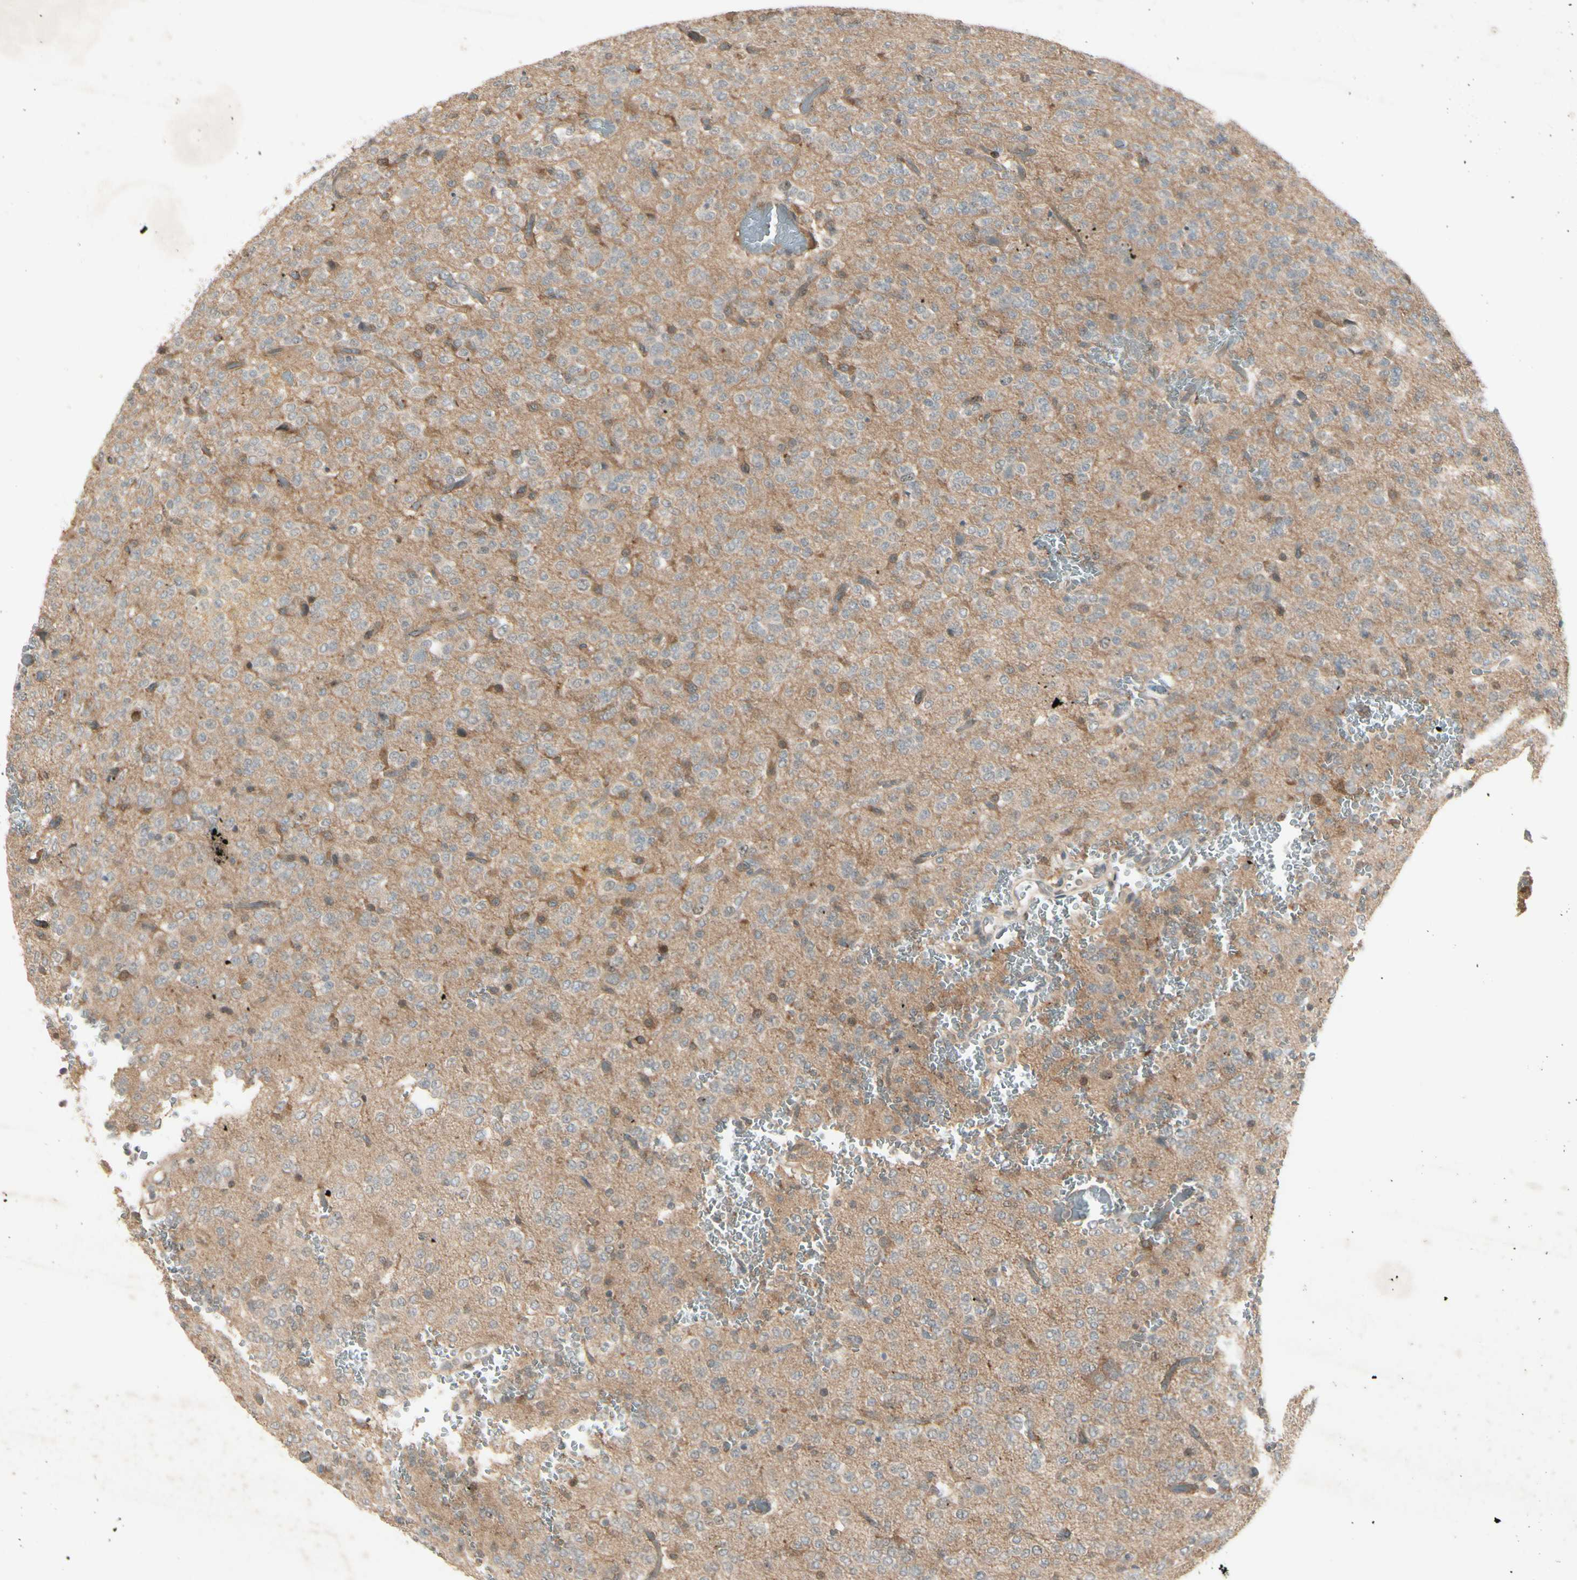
{"staining": {"intensity": "negative", "quantity": "none", "location": "none"}, "tissue": "glioma", "cell_type": "Tumor cells", "image_type": "cancer", "snomed": [{"axis": "morphology", "description": "Glioma, malignant, Low grade"}, {"axis": "topography", "description": "Brain"}], "caption": "There is no significant staining in tumor cells of malignant glioma (low-grade).", "gene": "FHDC1", "patient": {"sex": "male", "age": 38}}